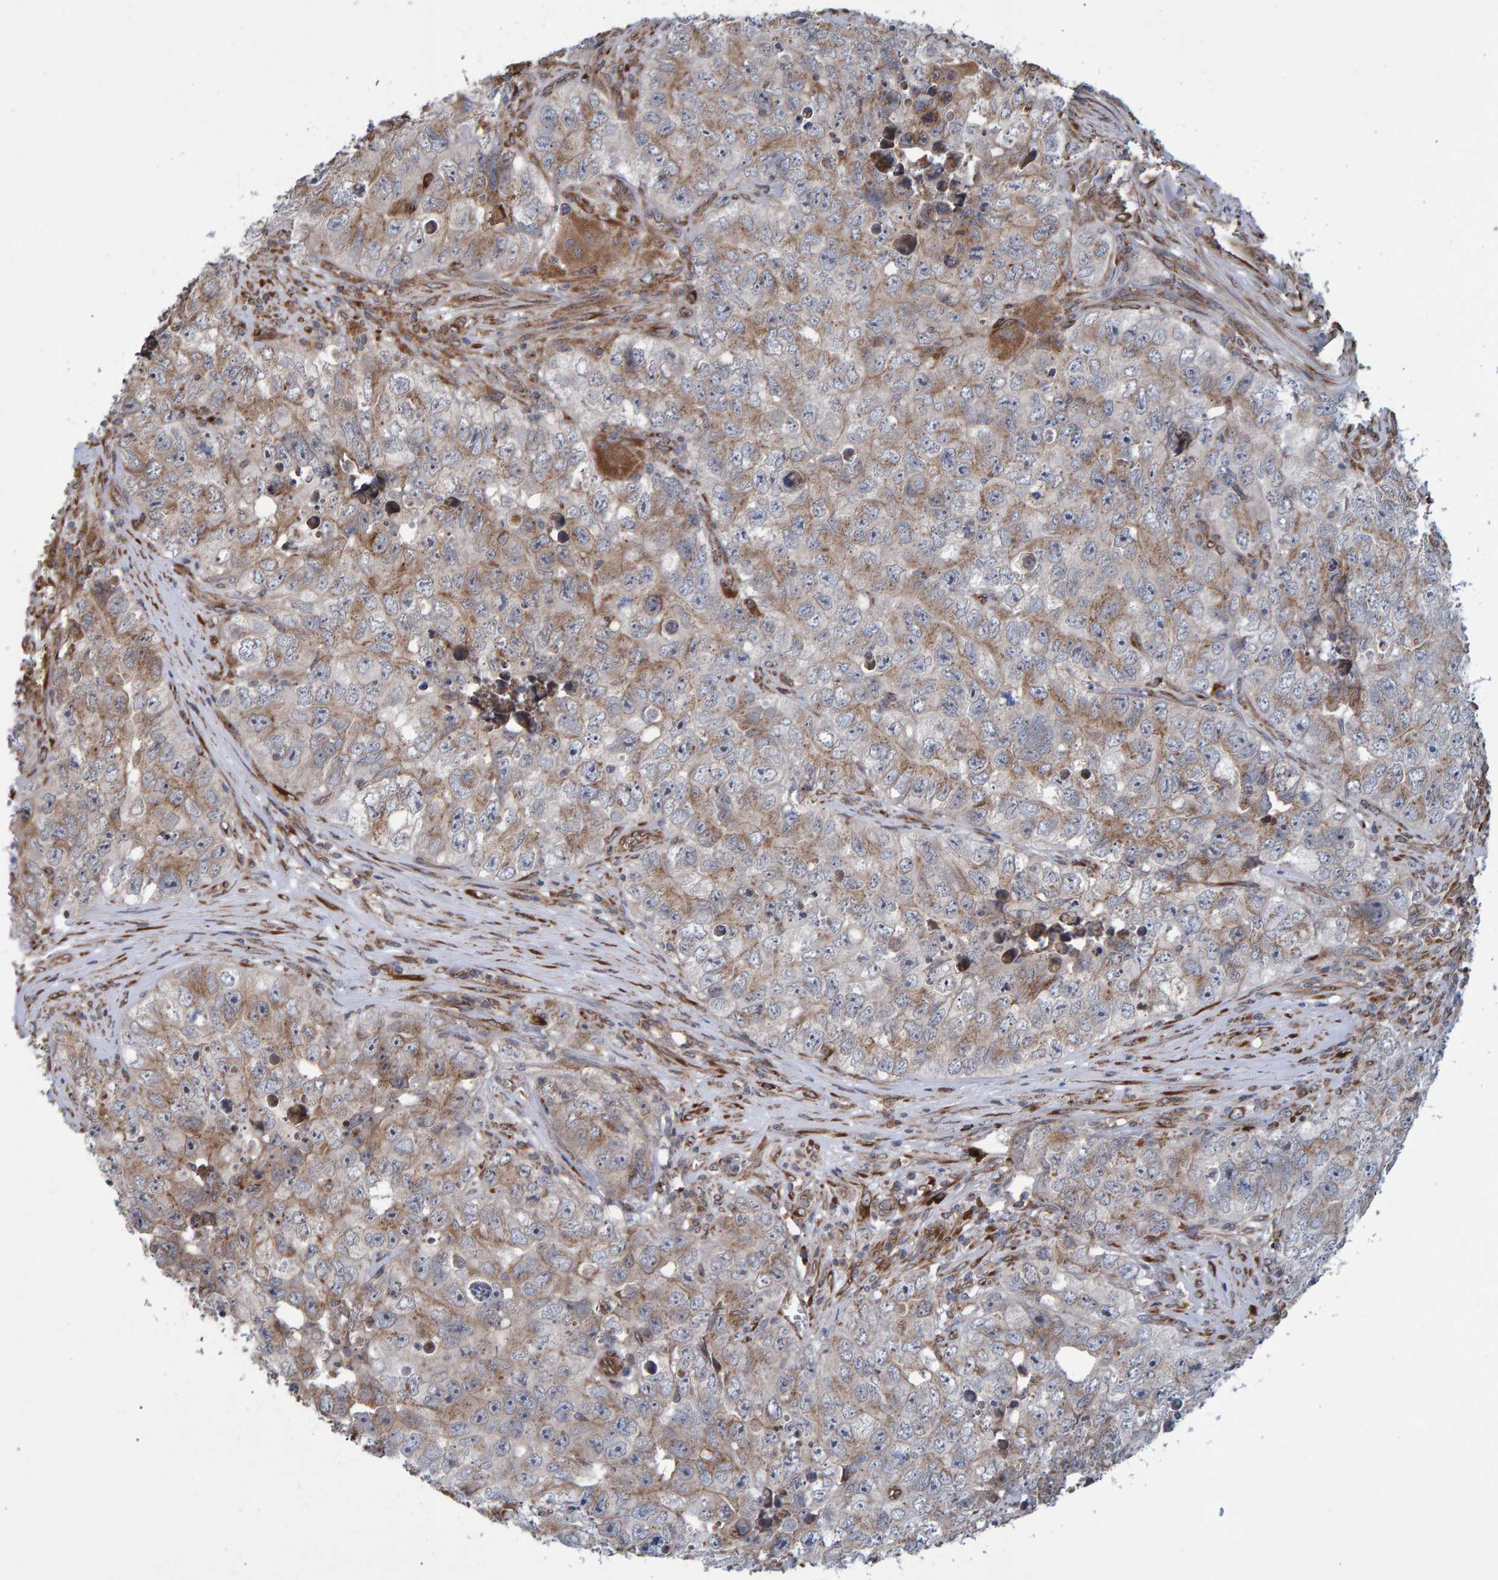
{"staining": {"intensity": "weak", "quantity": ">75%", "location": "cytoplasmic/membranous"}, "tissue": "testis cancer", "cell_type": "Tumor cells", "image_type": "cancer", "snomed": [{"axis": "morphology", "description": "Seminoma, NOS"}, {"axis": "morphology", "description": "Carcinoma, Embryonal, NOS"}, {"axis": "topography", "description": "Testis"}], "caption": "A brown stain labels weak cytoplasmic/membranous positivity of a protein in human testis seminoma tumor cells.", "gene": "FAM117A", "patient": {"sex": "male", "age": 43}}